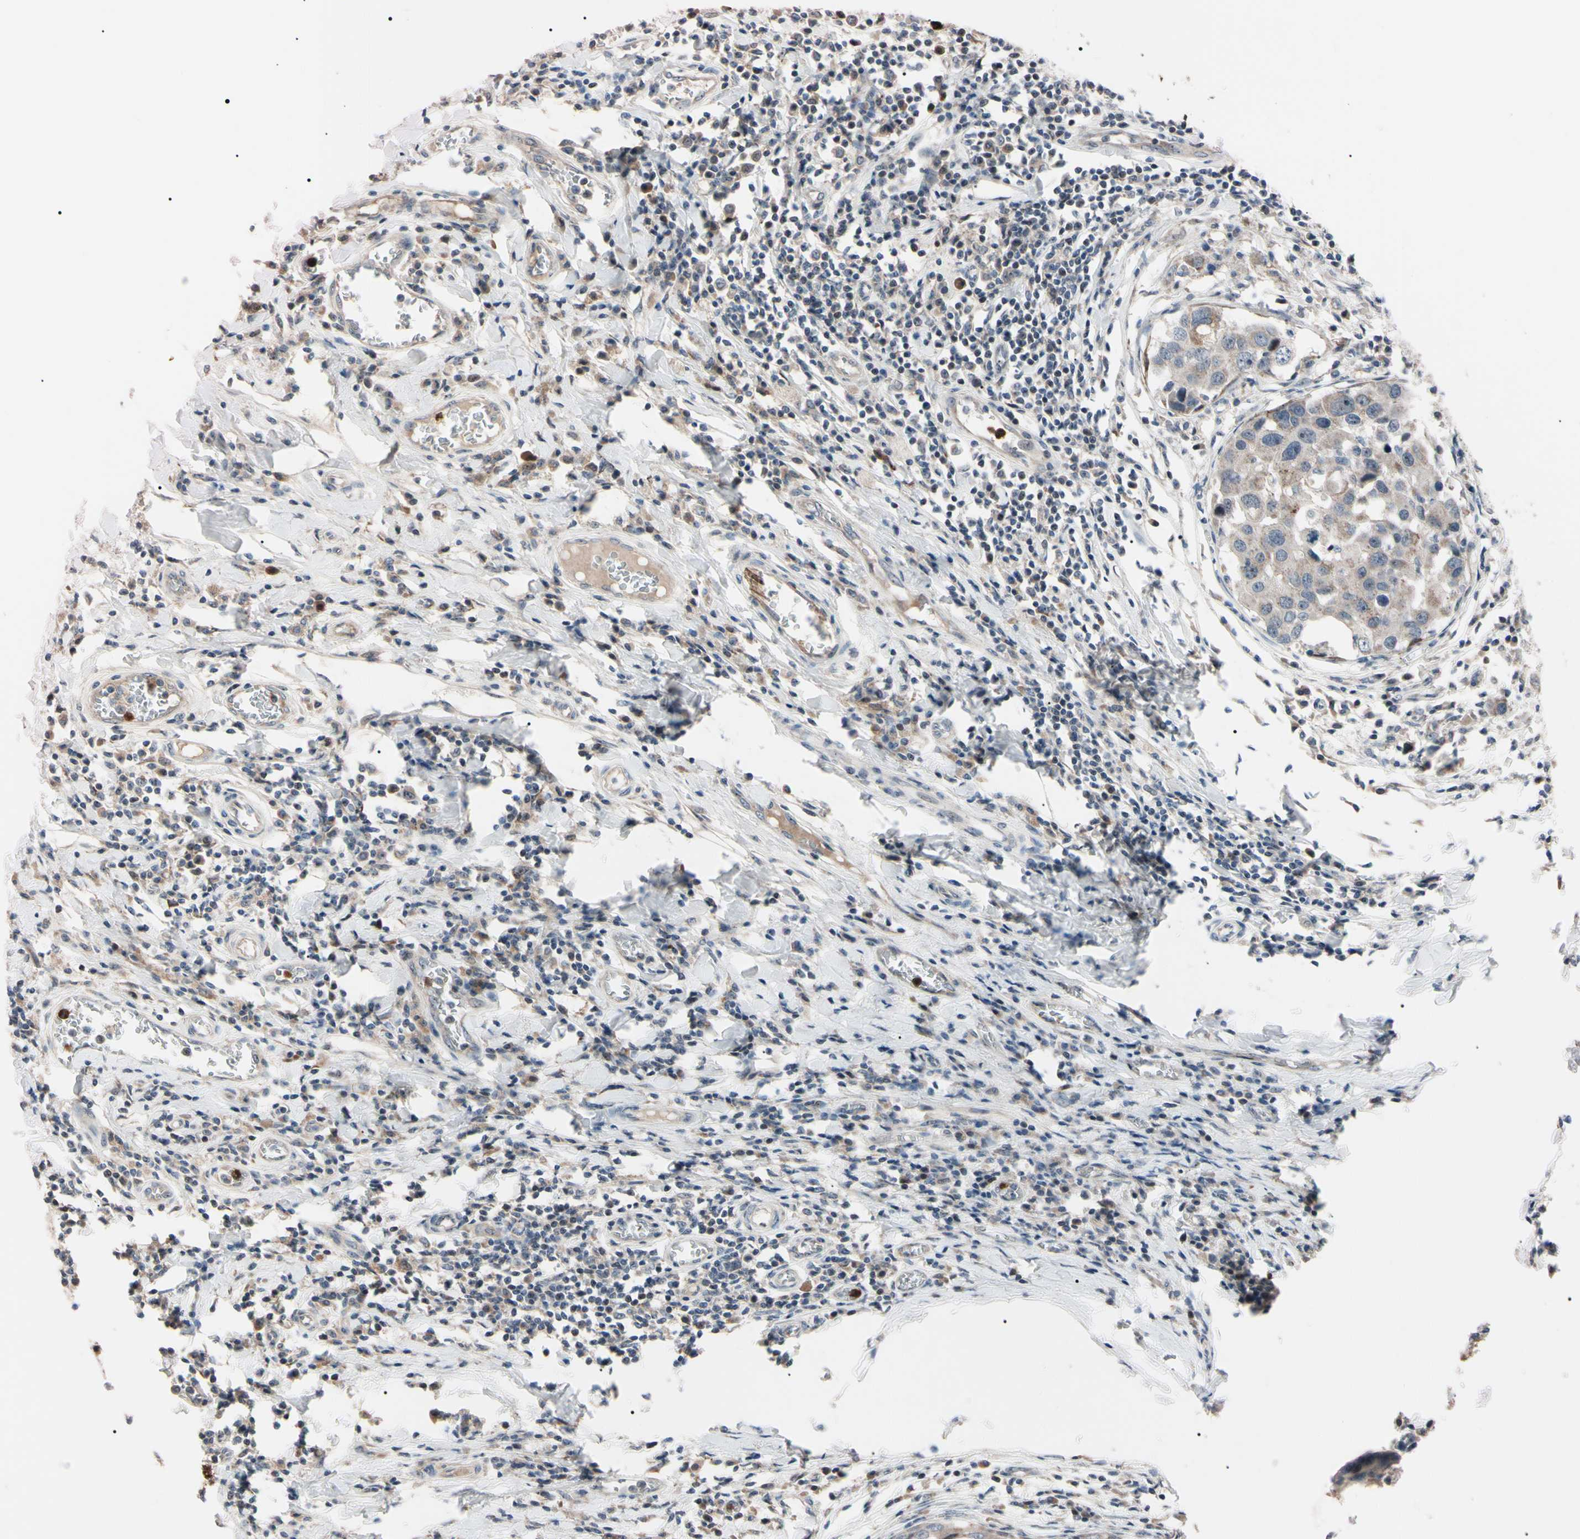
{"staining": {"intensity": "weak", "quantity": ">75%", "location": "cytoplasmic/membranous"}, "tissue": "breast cancer", "cell_type": "Tumor cells", "image_type": "cancer", "snomed": [{"axis": "morphology", "description": "Duct carcinoma"}, {"axis": "topography", "description": "Breast"}], "caption": "A low amount of weak cytoplasmic/membranous staining is present in approximately >75% of tumor cells in breast infiltrating ductal carcinoma tissue.", "gene": "TRAF5", "patient": {"sex": "female", "age": 27}}